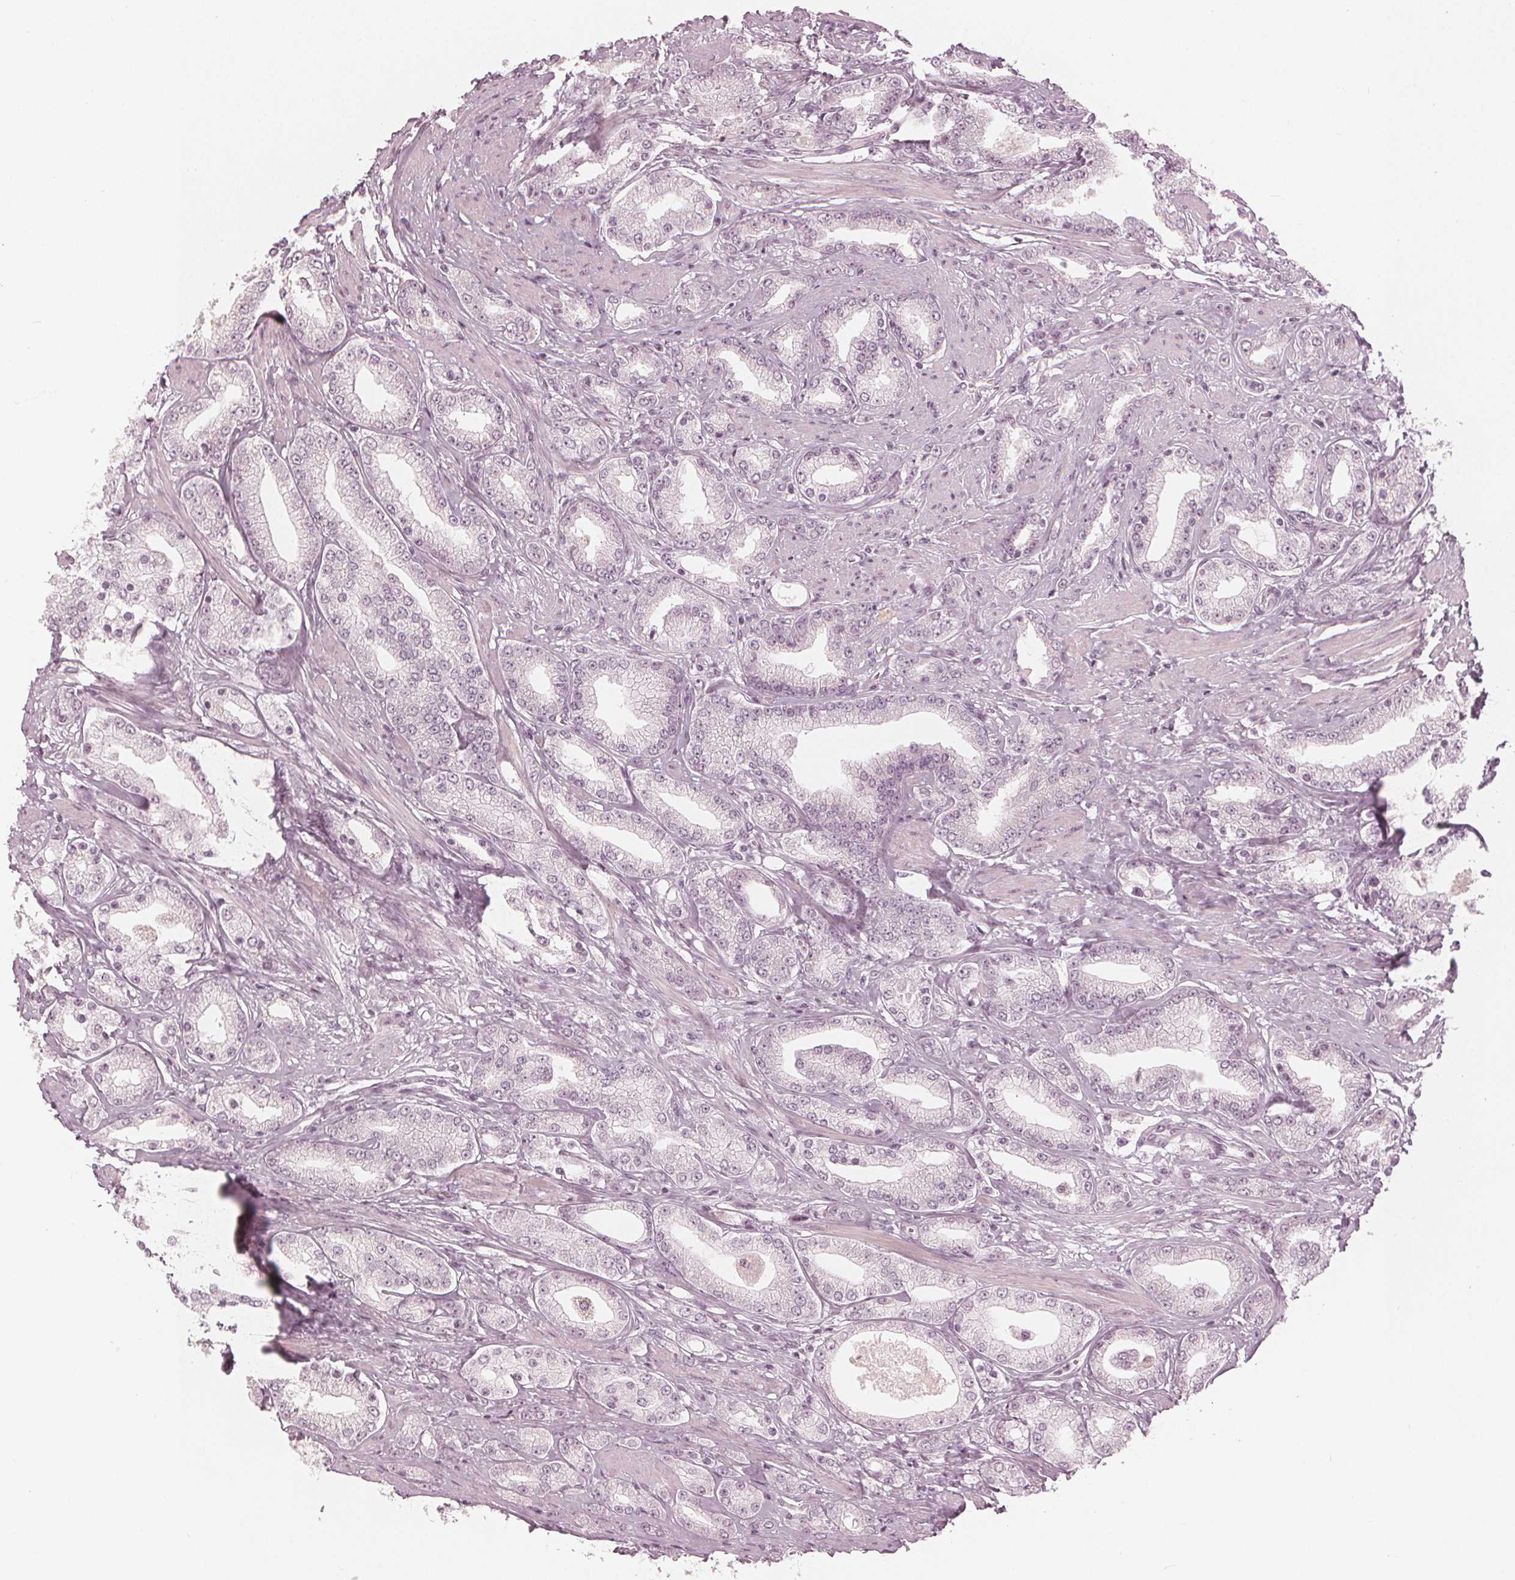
{"staining": {"intensity": "negative", "quantity": "none", "location": "none"}, "tissue": "prostate cancer", "cell_type": "Tumor cells", "image_type": "cancer", "snomed": [{"axis": "morphology", "description": "Adenocarcinoma, High grade"}, {"axis": "topography", "description": "Prostate"}], "caption": "Immunohistochemical staining of human high-grade adenocarcinoma (prostate) reveals no significant positivity in tumor cells.", "gene": "PAEP", "patient": {"sex": "male", "age": 67}}